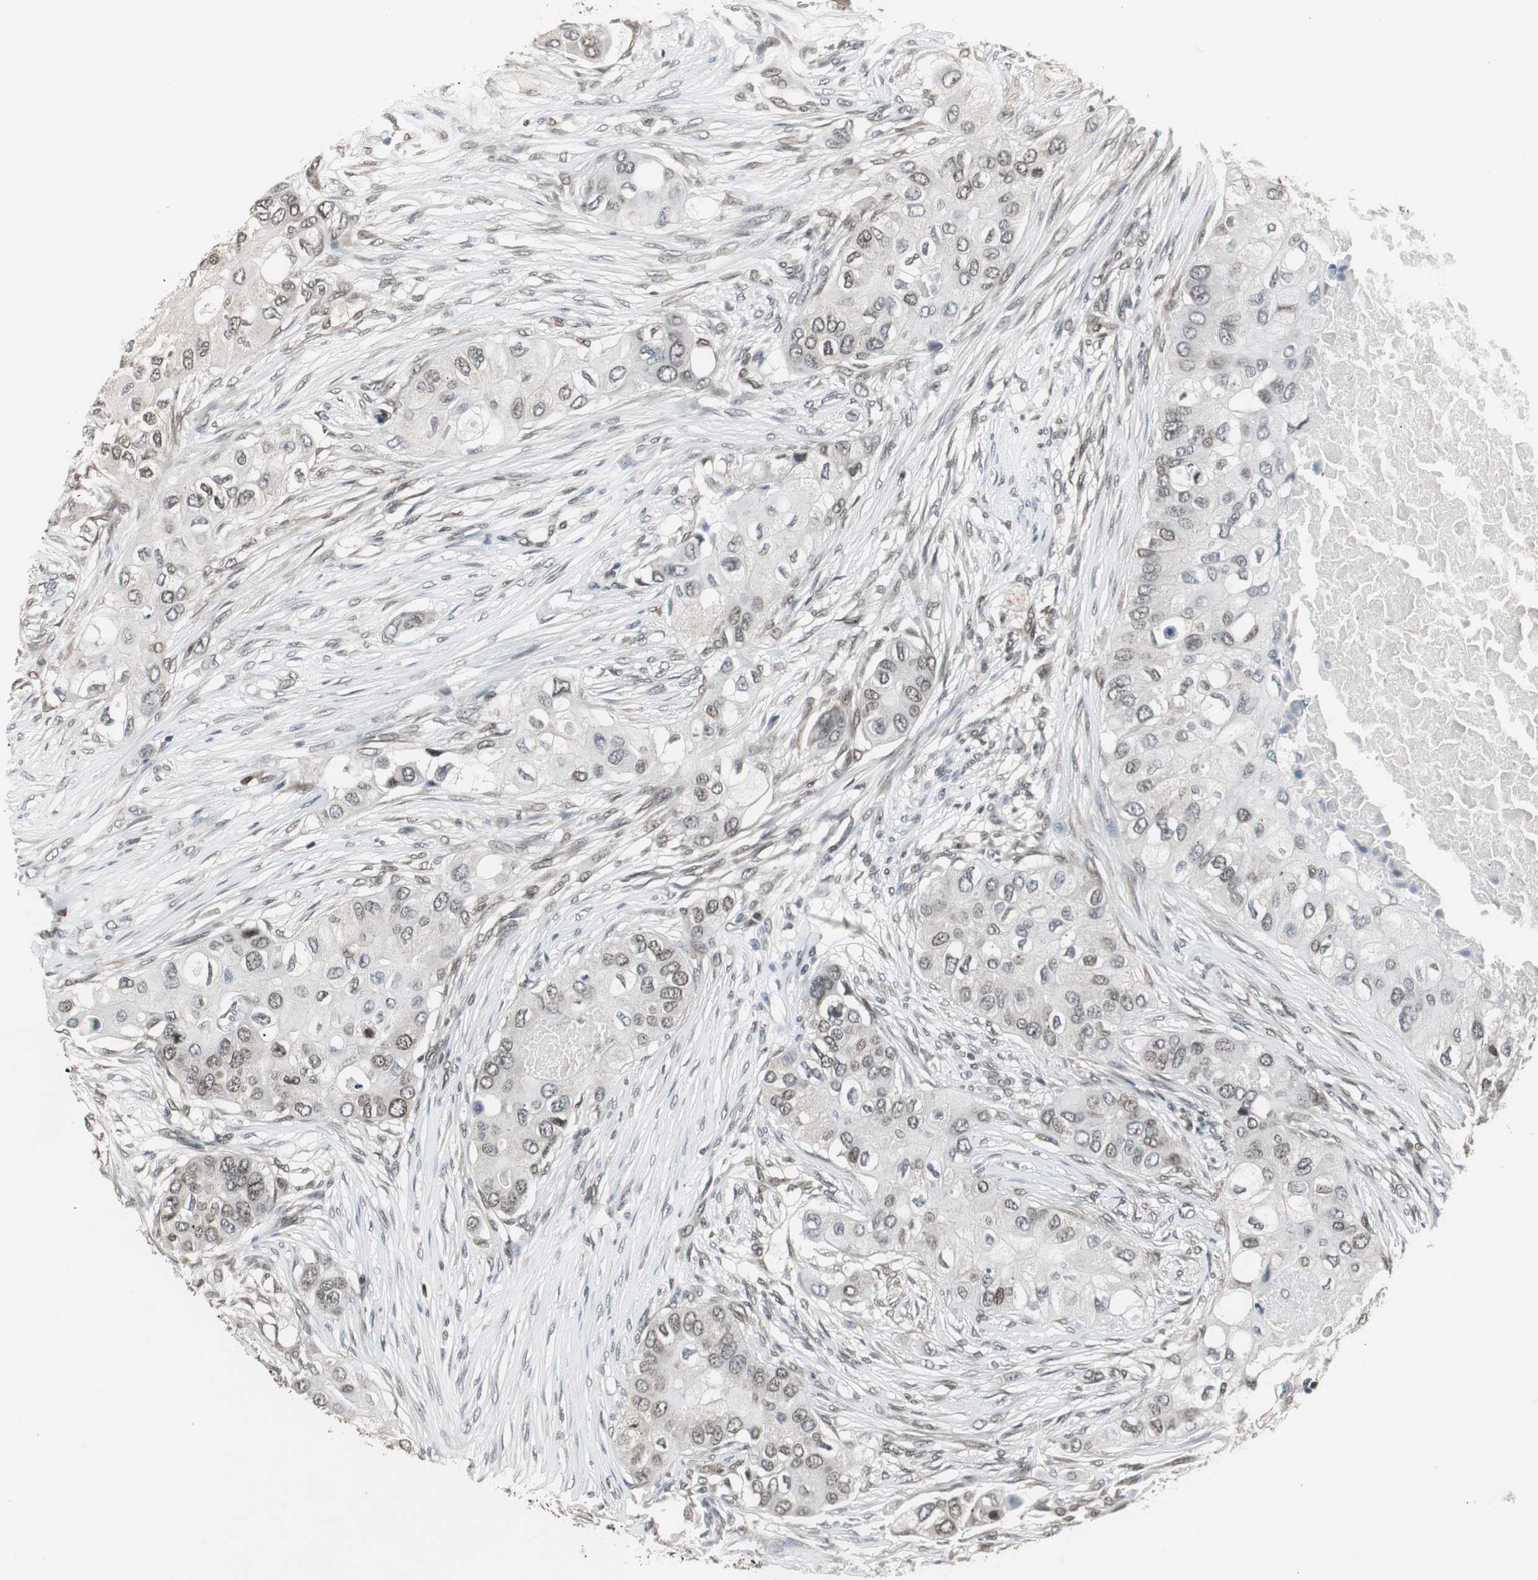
{"staining": {"intensity": "weak", "quantity": "25%-75%", "location": "cytoplasmic/membranous,nuclear"}, "tissue": "breast cancer", "cell_type": "Tumor cells", "image_type": "cancer", "snomed": [{"axis": "morphology", "description": "Normal tissue, NOS"}, {"axis": "morphology", "description": "Duct carcinoma"}, {"axis": "topography", "description": "Breast"}], "caption": "Tumor cells reveal low levels of weak cytoplasmic/membranous and nuclear positivity in approximately 25%-75% of cells in breast cancer. The protein of interest is stained brown, and the nuclei are stained in blue (DAB IHC with brightfield microscopy, high magnification).", "gene": "MPG", "patient": {"sex": "female", "age": 49}}